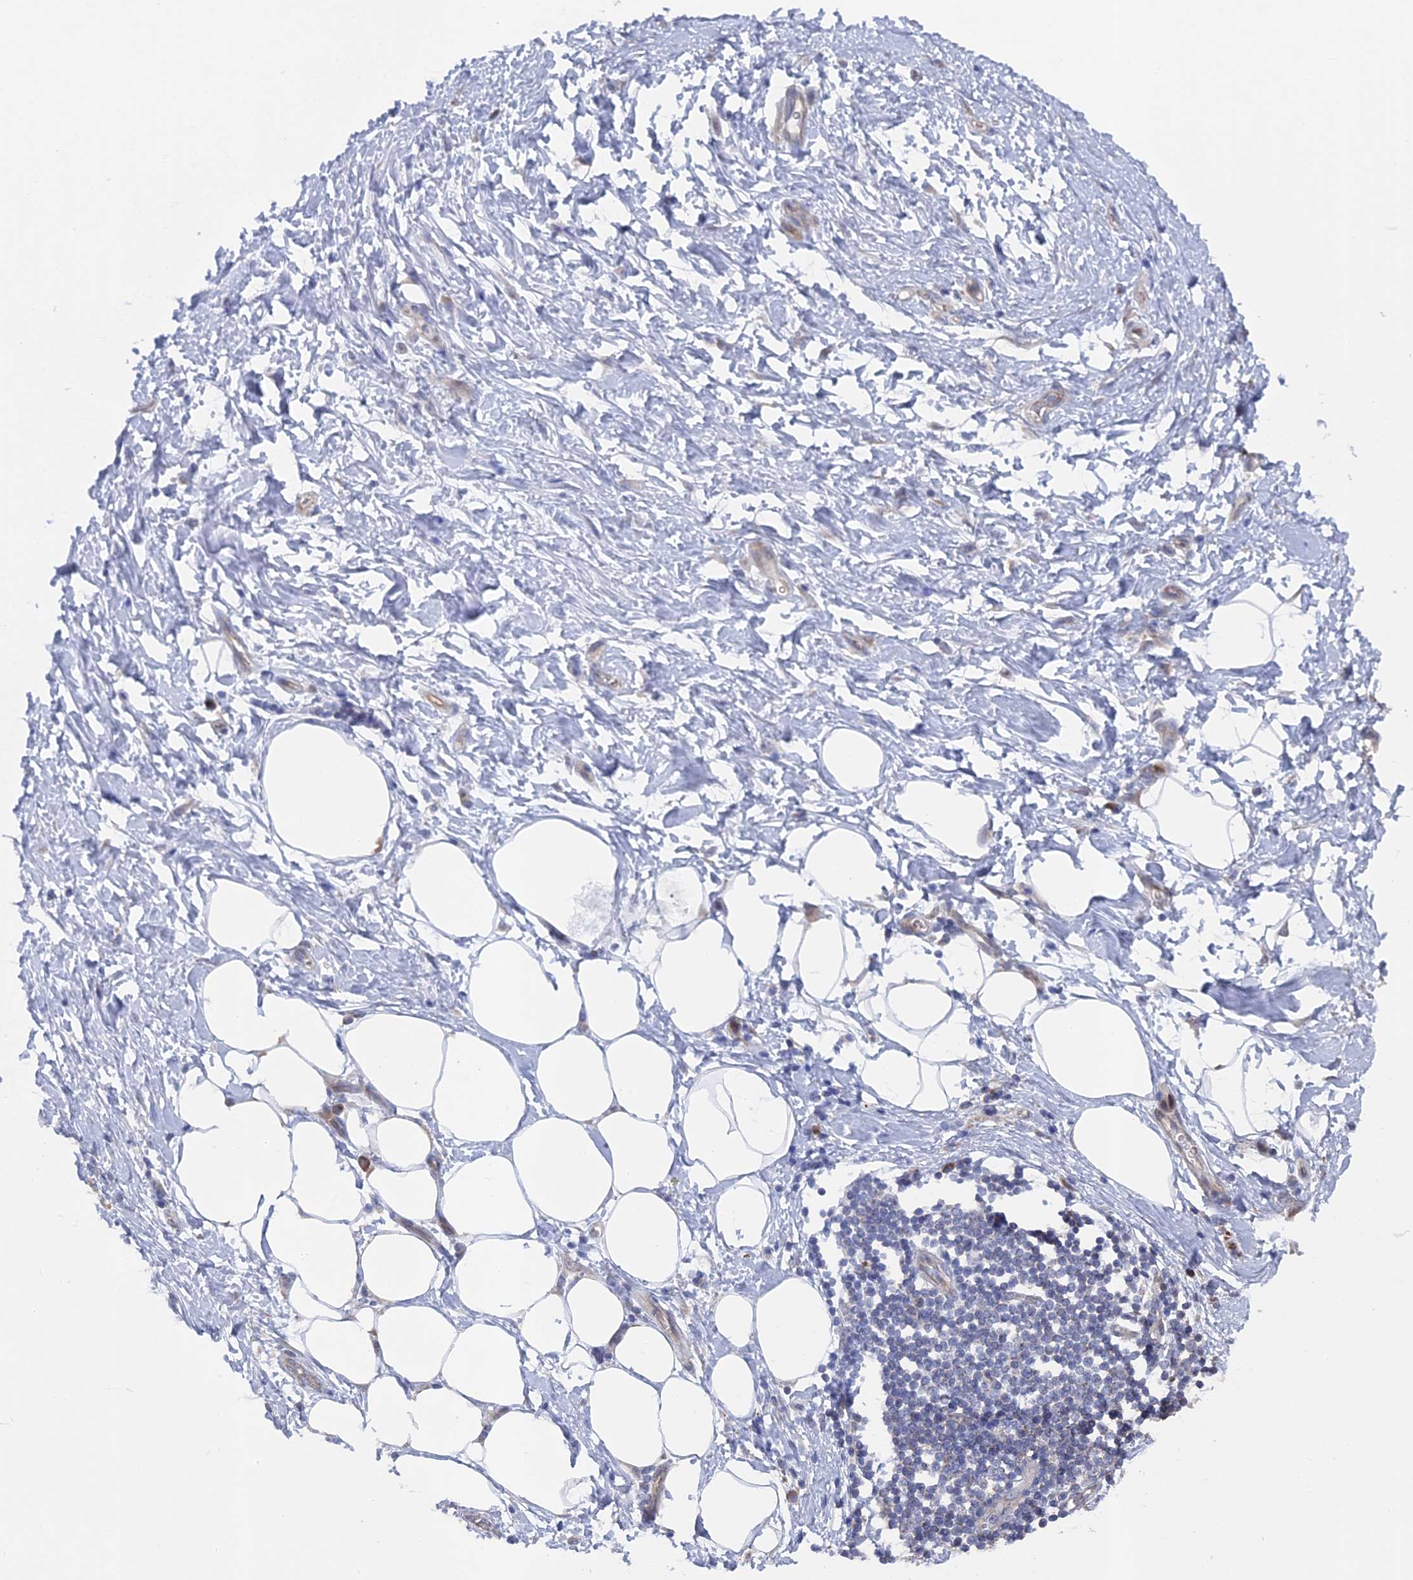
{"staining": {"intensity": "negative", "quantity": "none", "location": "none"}, "tissue": "adipose tissue", "cell_type": "Adipocytes", "image_type": "normal", "snomed": [{"axis": "morphology", "description": "Normal tissue, NOS"}, {"axis": "morphology", "description": "Adenocarcinoma, NOS"}, {"axis": "topography", "description": "Pancreas"}, {"axis": "topography", "description": "Peripheral nerve tissue"}], "caption": "This is a histopathology image of IHC staining of normal adipose tissue, which shows no expression in adipocytes.", "gene": "TMEM161A", "patient": {"sex": "male", "age": 59}}